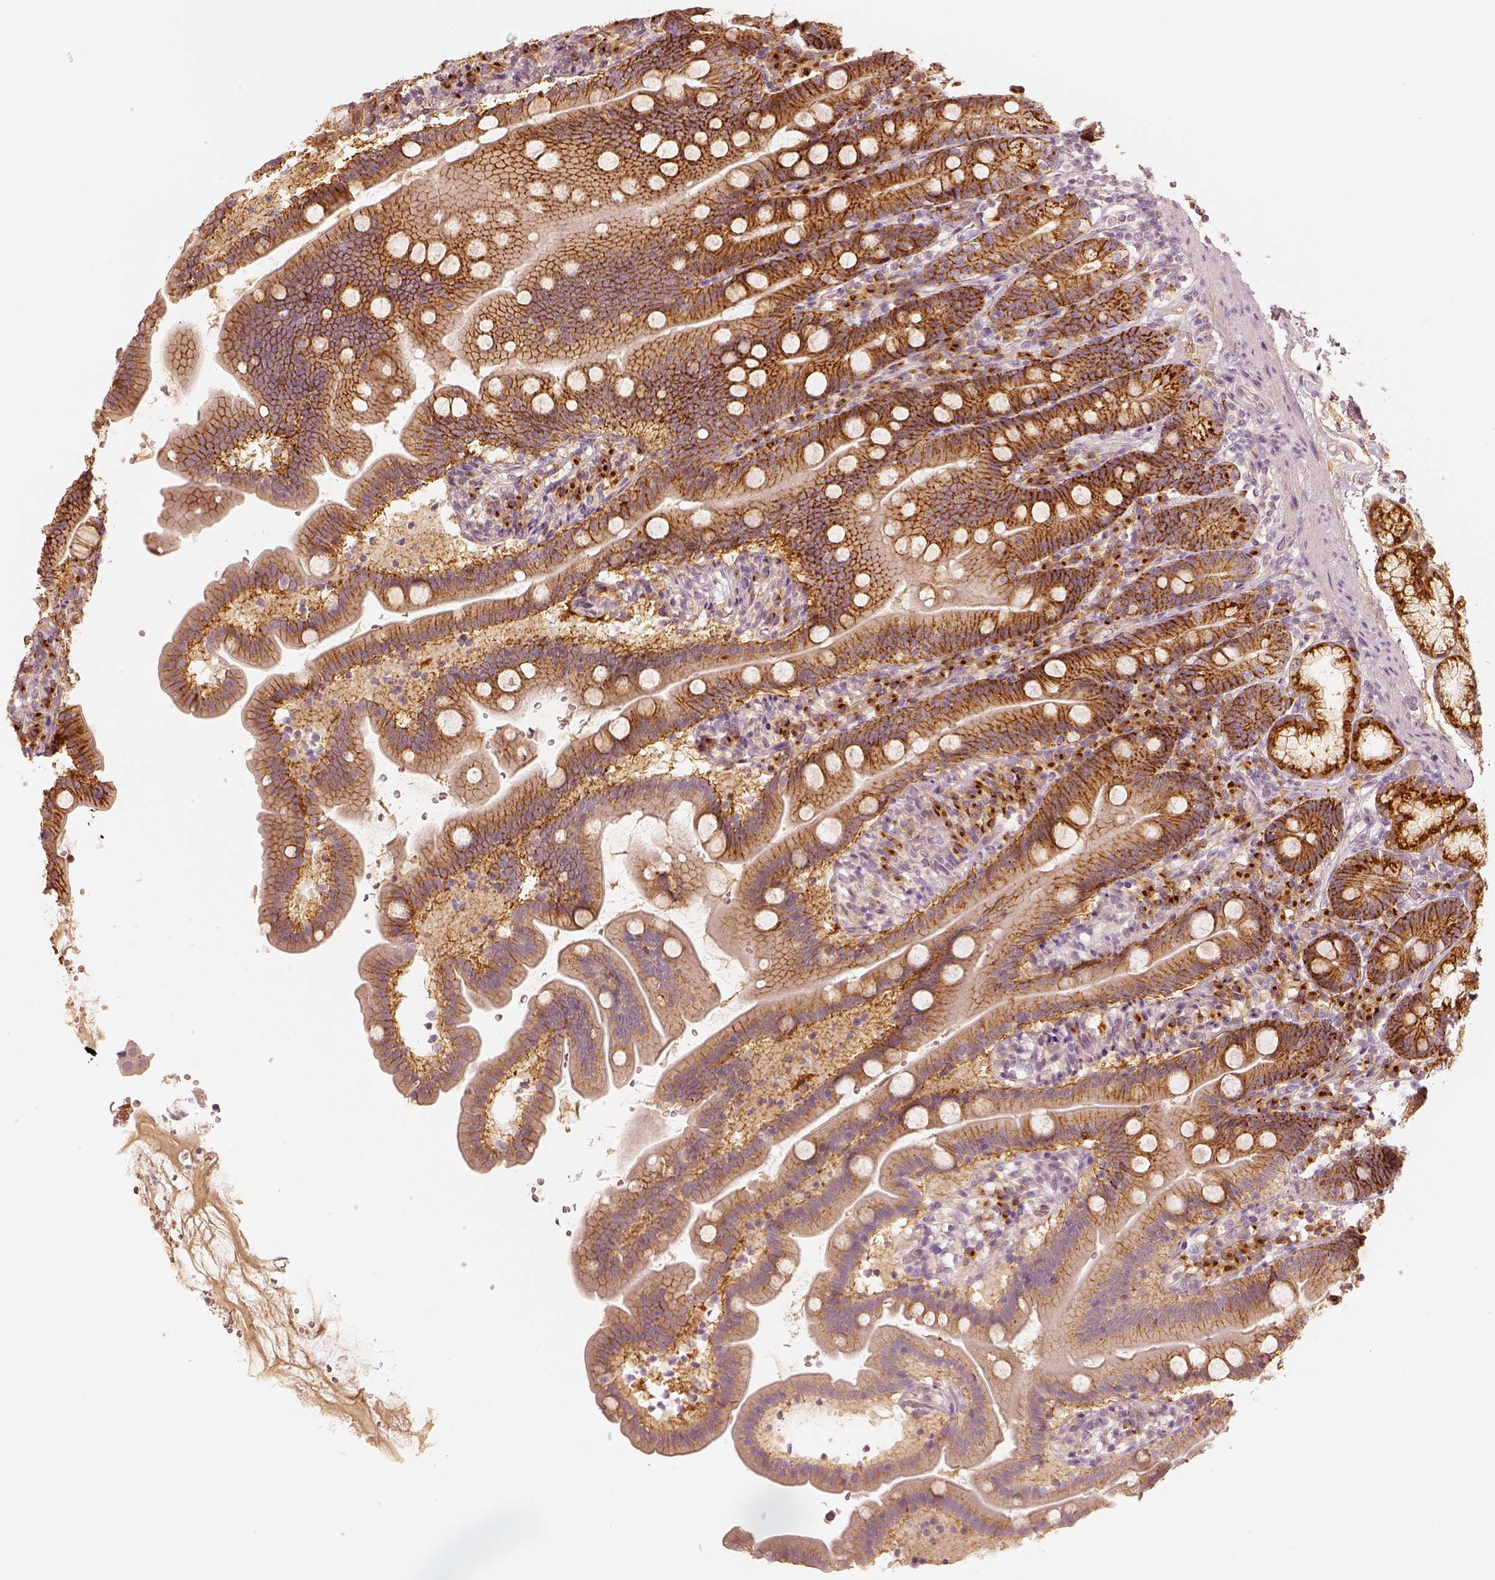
{"staining": {"intensity": "strong", "quantity": ">75%", "location": "cytoplasmic/membranous"}, "tissue": "duodenum", "cell_type": "Glandular cells", "image_type": "normal", "snomed": [{"axis": "morphology", "description": "Normal tissue, NOS"}, {"axis": "topography", "description": "Duodenum"}], "caption": "Duodenum stained with DAB immunohistochemistry displays high levels of strong cytoplasmic/membranous expression in approximately >75% of glandular cells.", "gene": "GORASP2", "patient": {"sex": "female", "age": 67}}